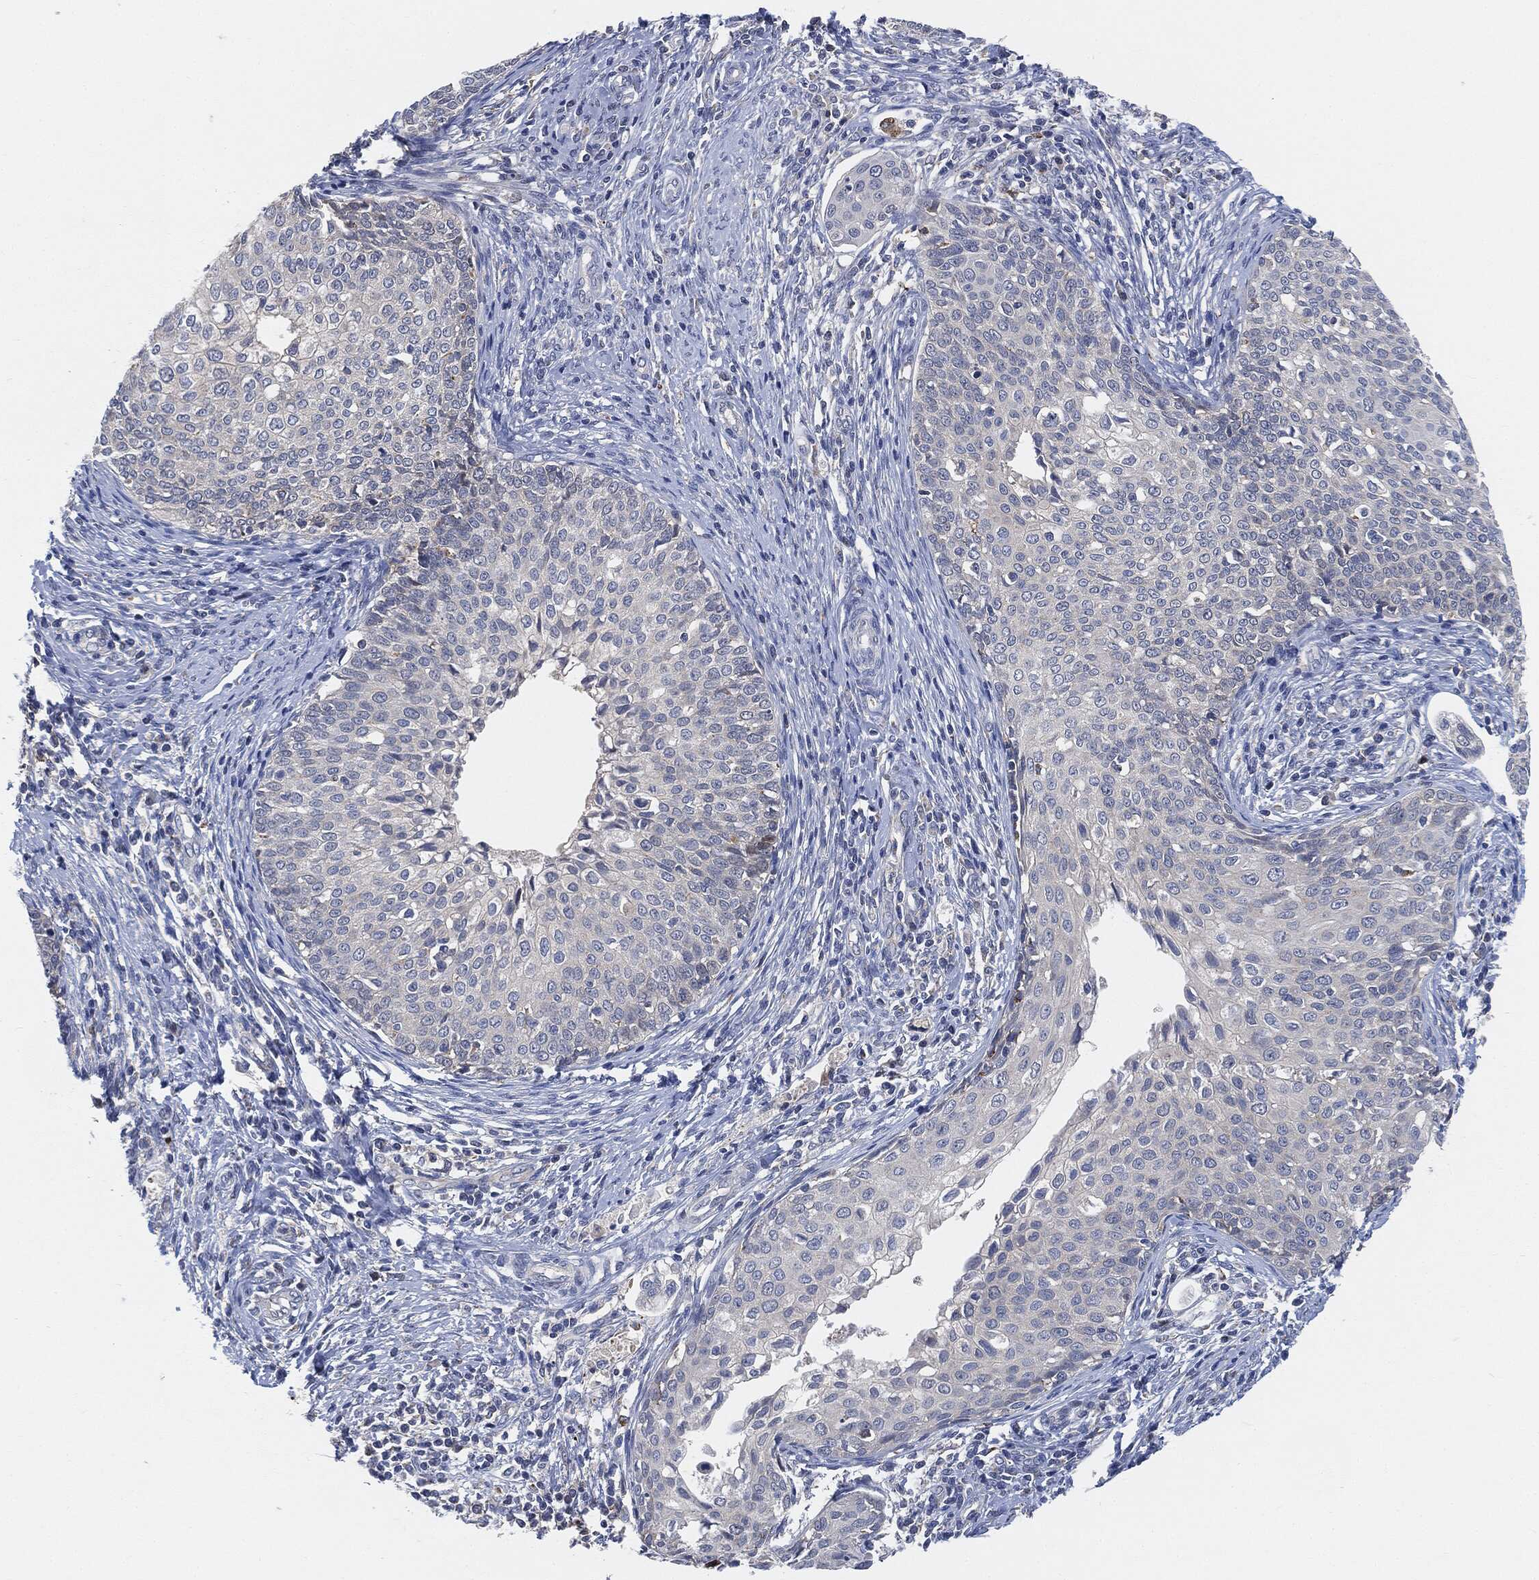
{"staining": {"intensity": "negative", "quantity": "none", "location": "none"}, "tissue": "cervical cancer", "cell_type": "Tumor cells", "image_type": "cancer", "snomed": [{"axis": "morphology", "description": "Squamous cell carcinoma, NOS"}, {"axis": "topography", "description": "Cervix"}], "caption": "Micrograph shows no protein staining in tumor cells of cervical cancer tissue. (Stains: DAB immunohistochemistry with hematoxylin counter stain, Microscopy: brightfield microscopy at high magnification).", "gene": "VSIG4", "patient": {"sex": "female", "age": 51}}